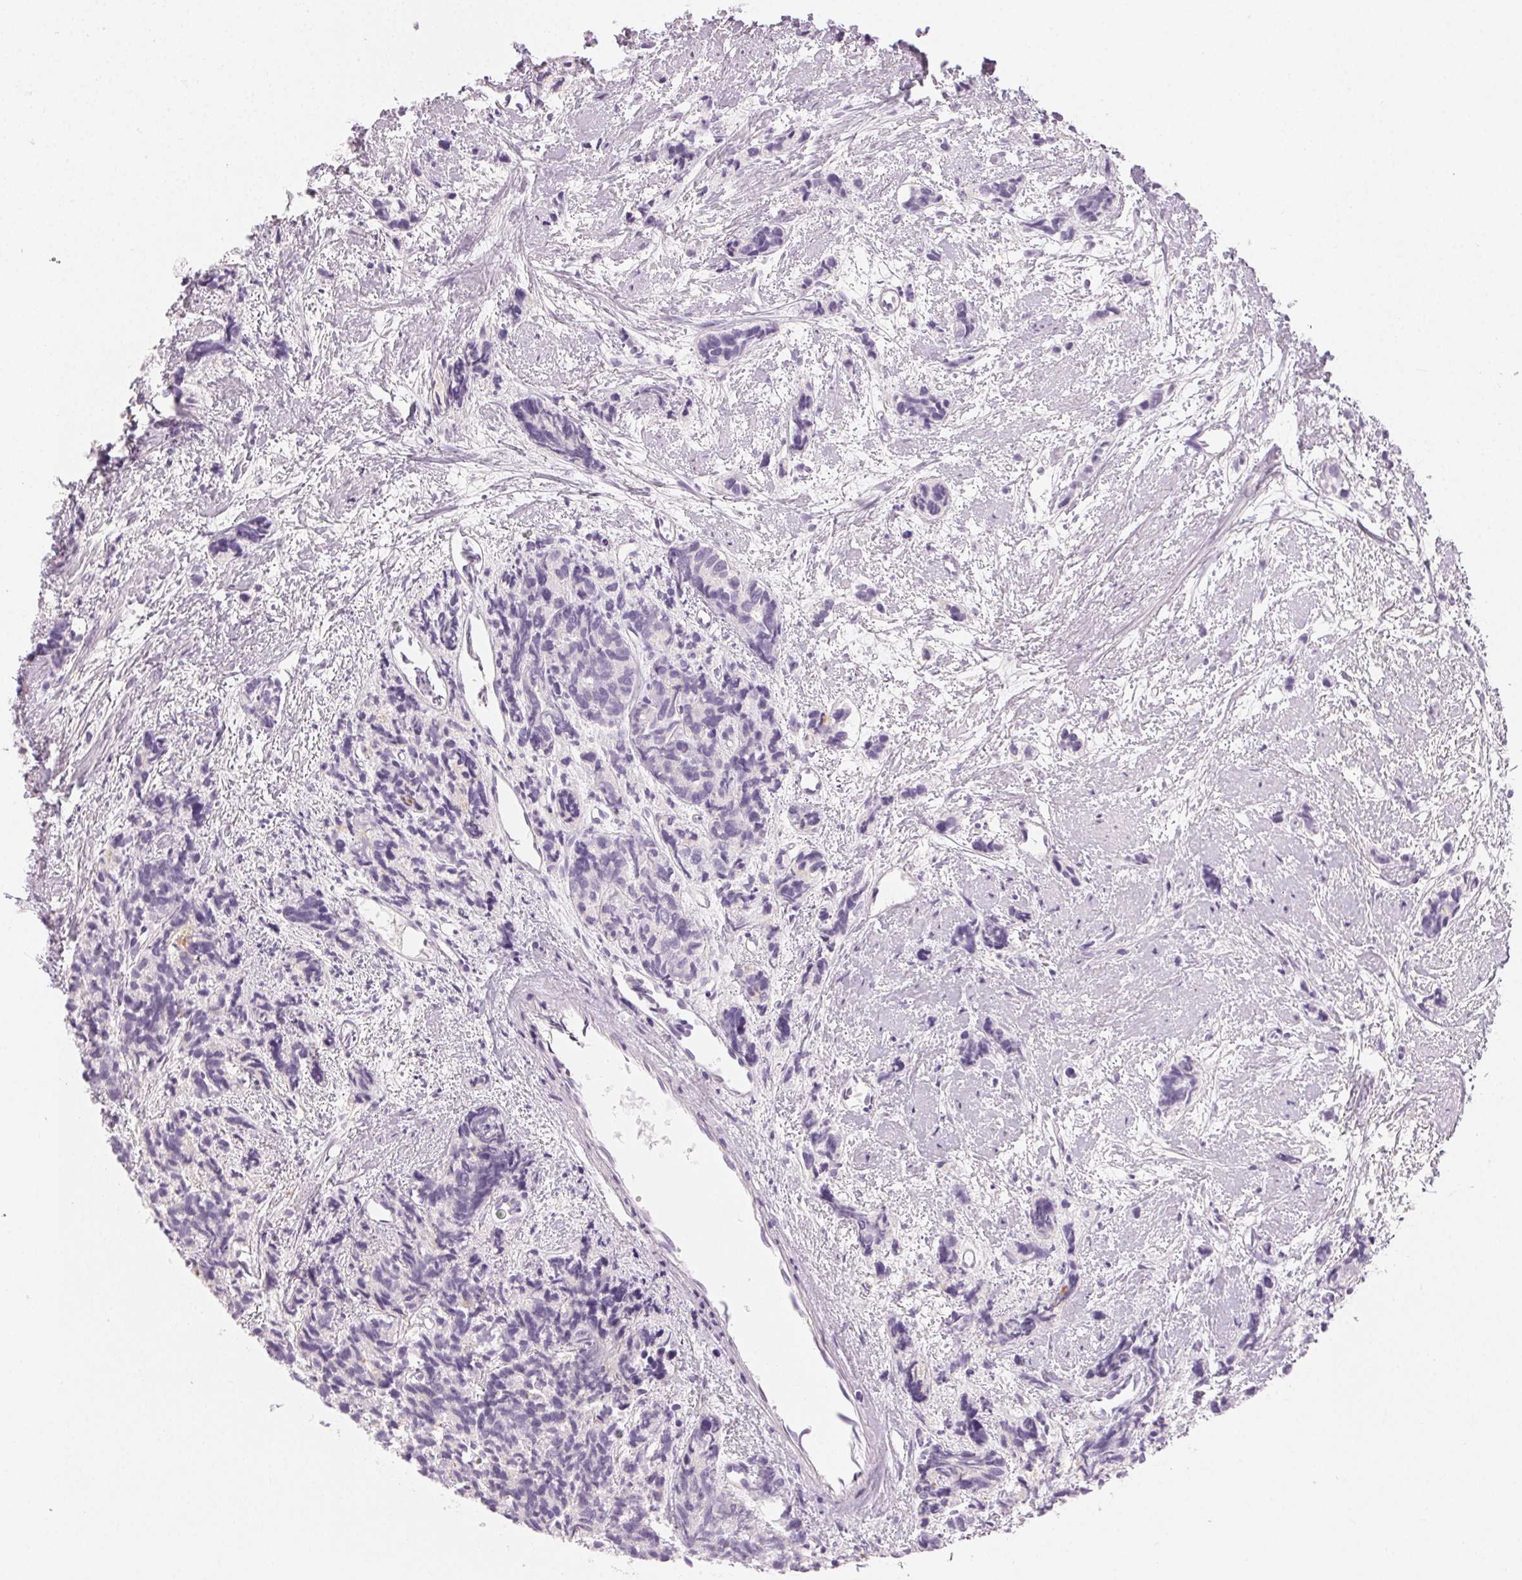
{"staining": {"intensity": "negative", "quantity": "none", "location": "none"}, "tissue": "prostate cancer", "cell_type": "Tumor cells", "image_type": "cancer", "snomed": [{"axis": "morphology", "description": "Adenocarcinoma, High grade"}, {"axis": "topography", "description": "Prostate"}], "caption": "Immunohistochemical staining of human adenocarcinoma (high-grade) (prostate) displays no significant staining in tumor cells. Nuclei are stained in blue.", "gene": "SFTPD", "patient": {"sex": "male", "age": 77}}